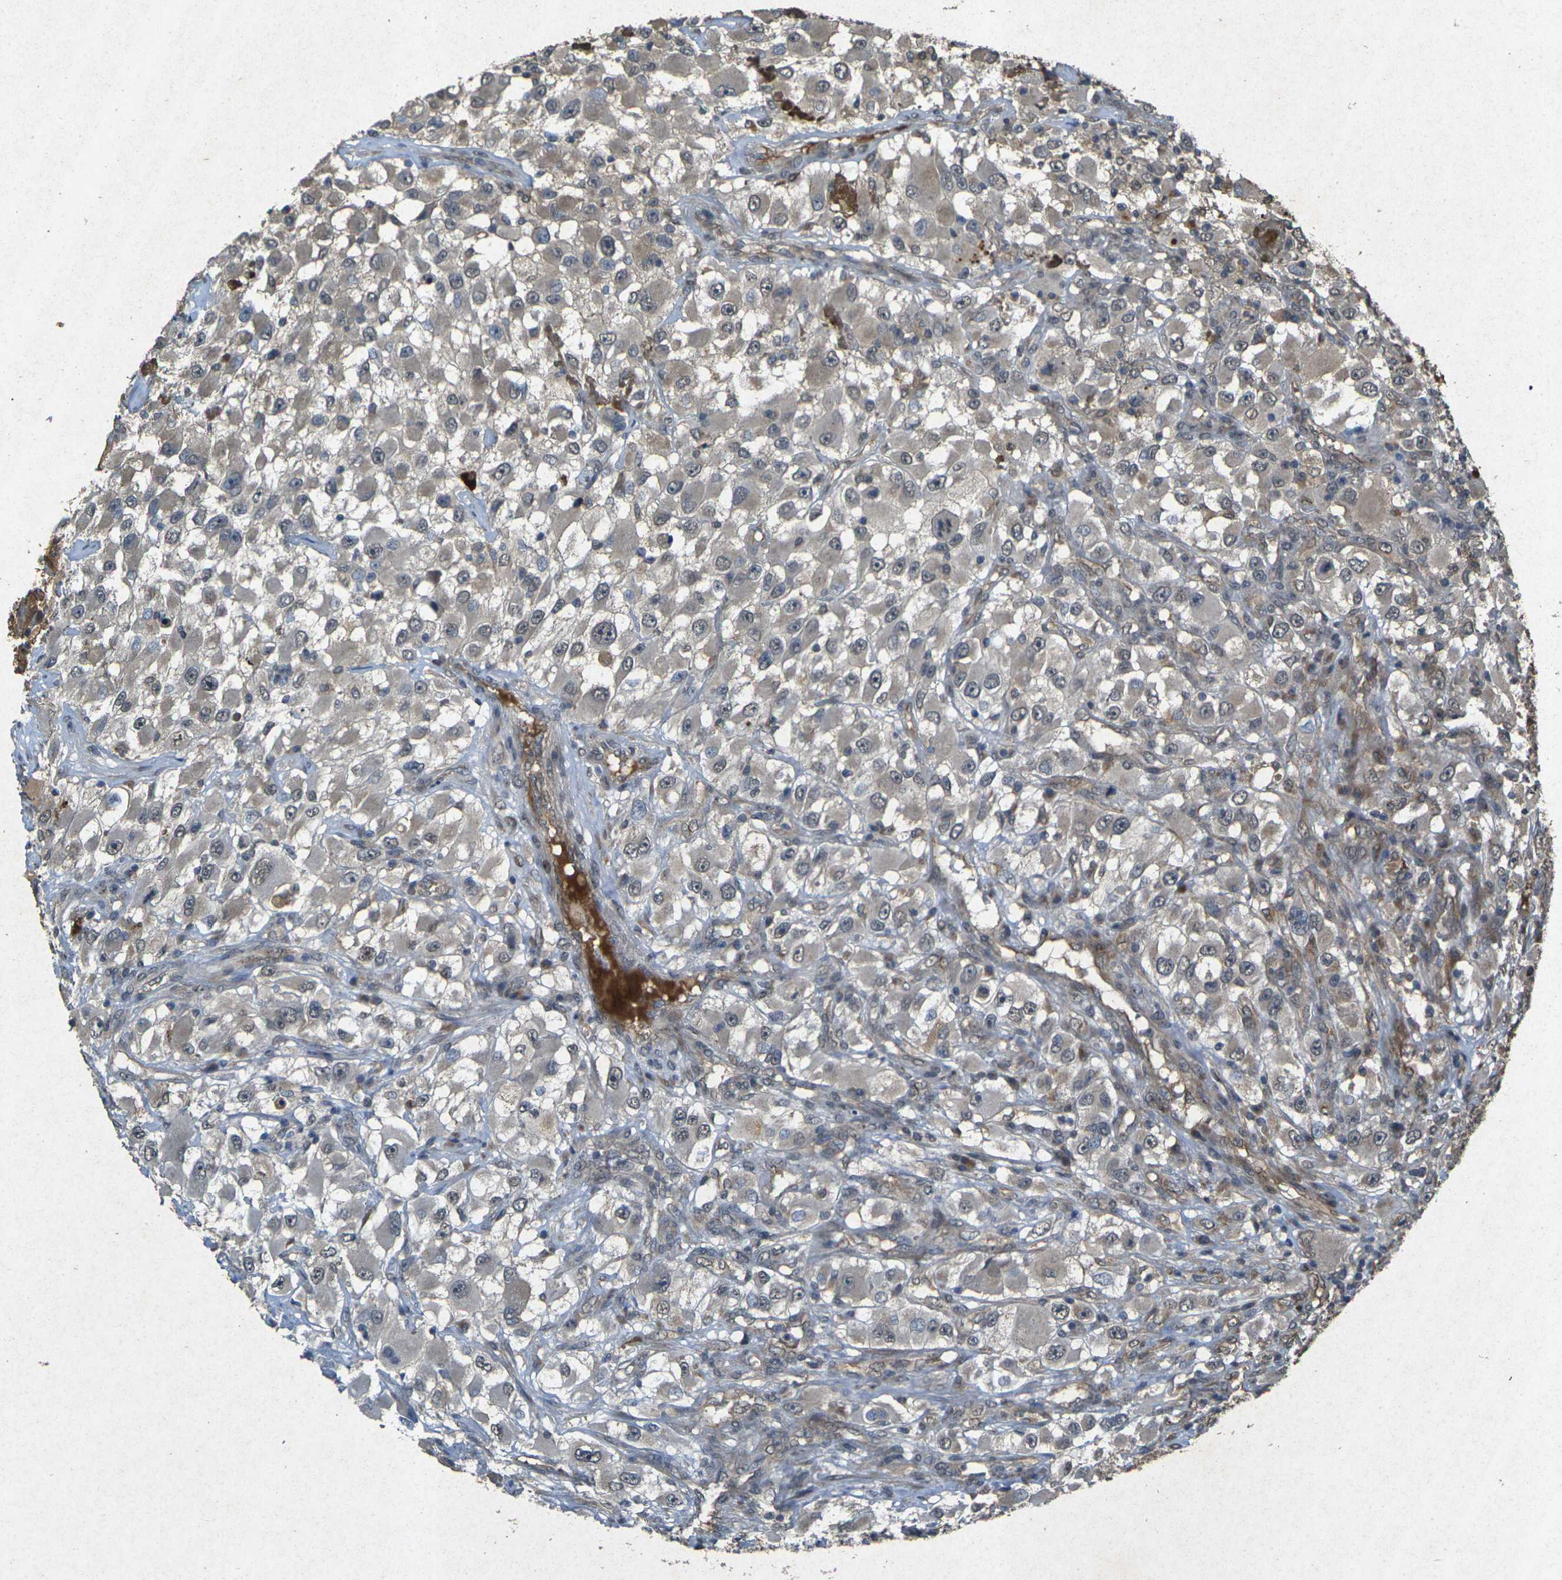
{"staining": {"intensity": "weak", "quantity": "<25%", "location": "cytoplasmic/membranous"}, "tissue": "renal cancer", "cell_type": "Tumor cells", "image_type": "cancer", "snomed": [{"axis": "morphology", "description": "Adenocarcinoma, NOS"}, {"axis": "topography", "description": "Kidney"}], "caption": "This is a photomicrograph of immunohistochemistry staining of renal cancer (adenocarcinoma), which shows no expression in tumor cells.", "gene": "RGMA", "patient": {"sex": "female", "age": 52}}